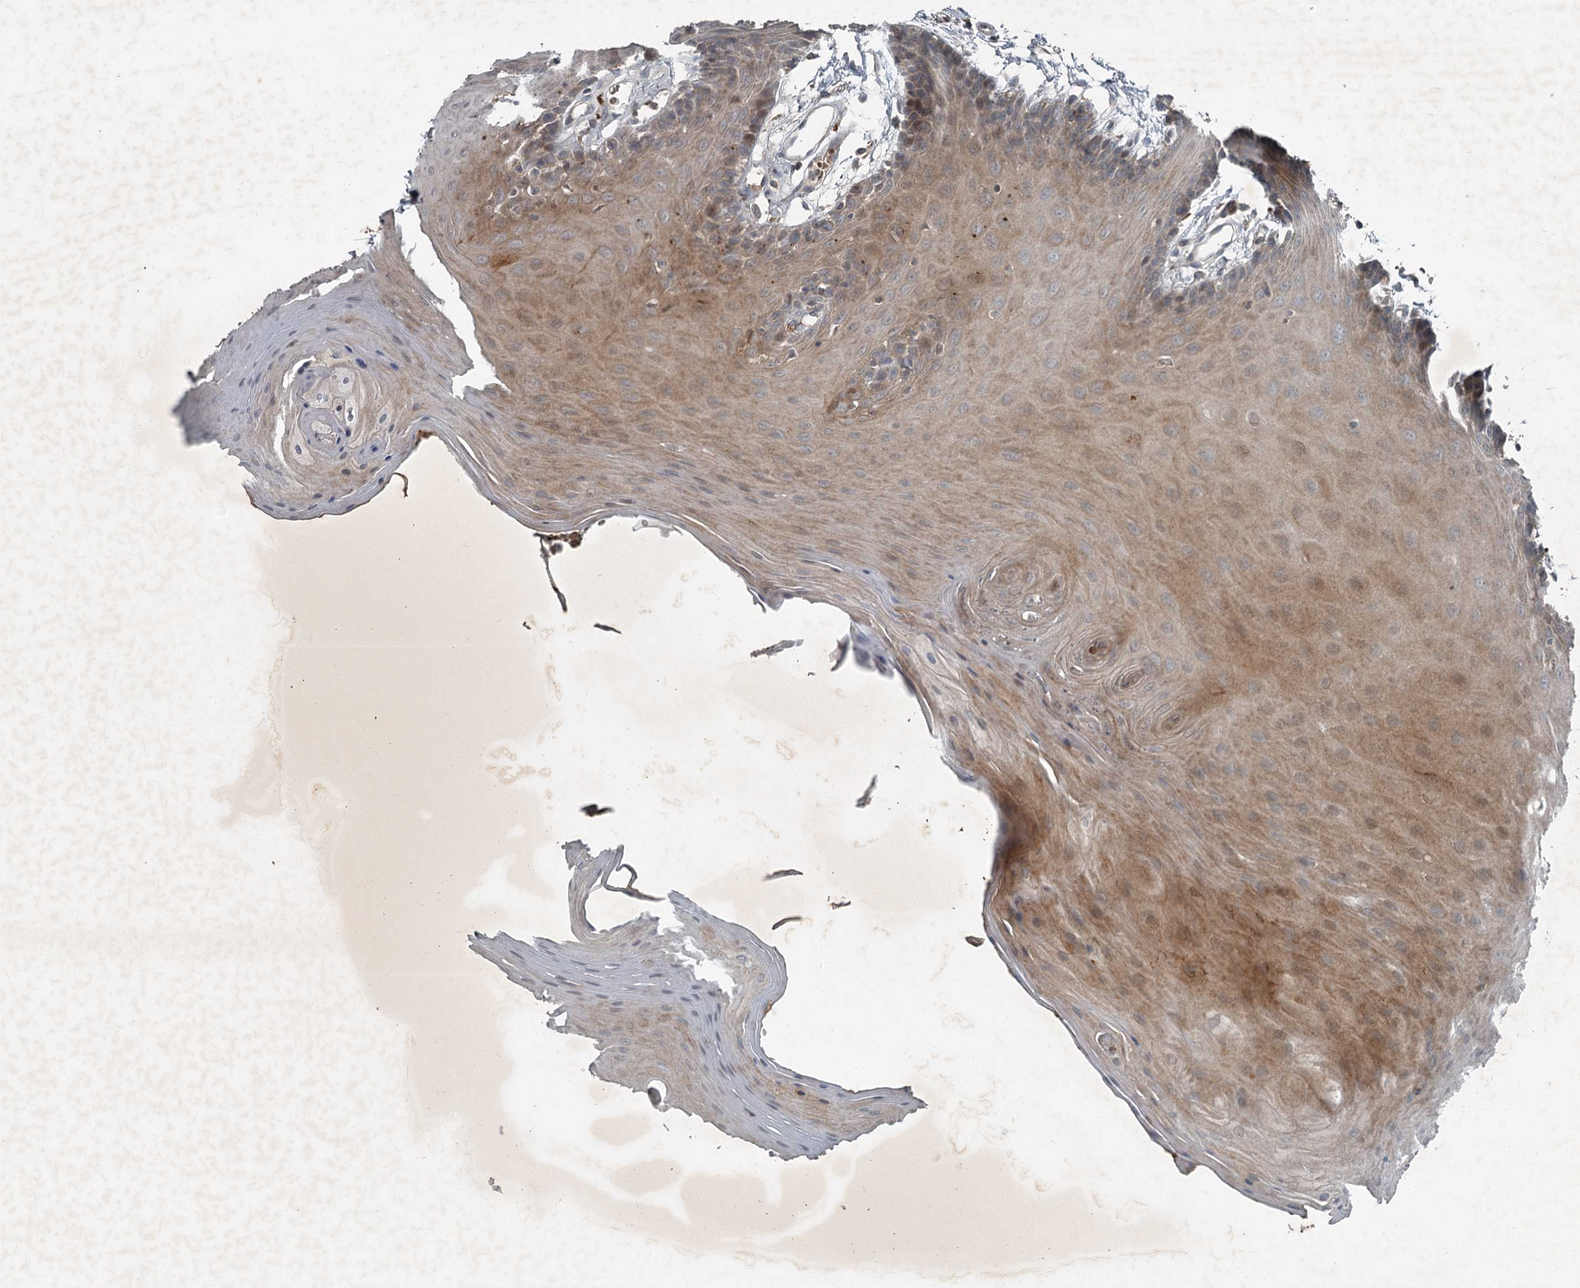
{"staining": {"intensity": "moderate", "quantity": "25%-75%", "location": "cytoplasmic/membranous"}, "tissue": "oral mucosa", "cell_type": "Squamous epithelial cells", "image_type": "normal", "snomed": [{"axis": "morphology", "description": "Normal tissue, NOS"}, {"axis": "morphology", "description": "Squamous cell carcinoma, NOS"}, {"axis": "topography", "description": "Skeletal muscle"}, {"axis": "topography", "description": "Oral tissue"}, {"axis": "topography", "description": "Salivary gland"}, {"axis": "topography", "description": "Head-Neck"}], "caption": "A high-resolution photomicrograph shows immunohistochemistry staining of normal oral mucosa, which demonstrates moderate cytoplasmic/membranous positivity in about 25%-75% of squamous epithelial cells.", "gene": "SLC39A8", "patient": {"sex": "male", "age": 54}}